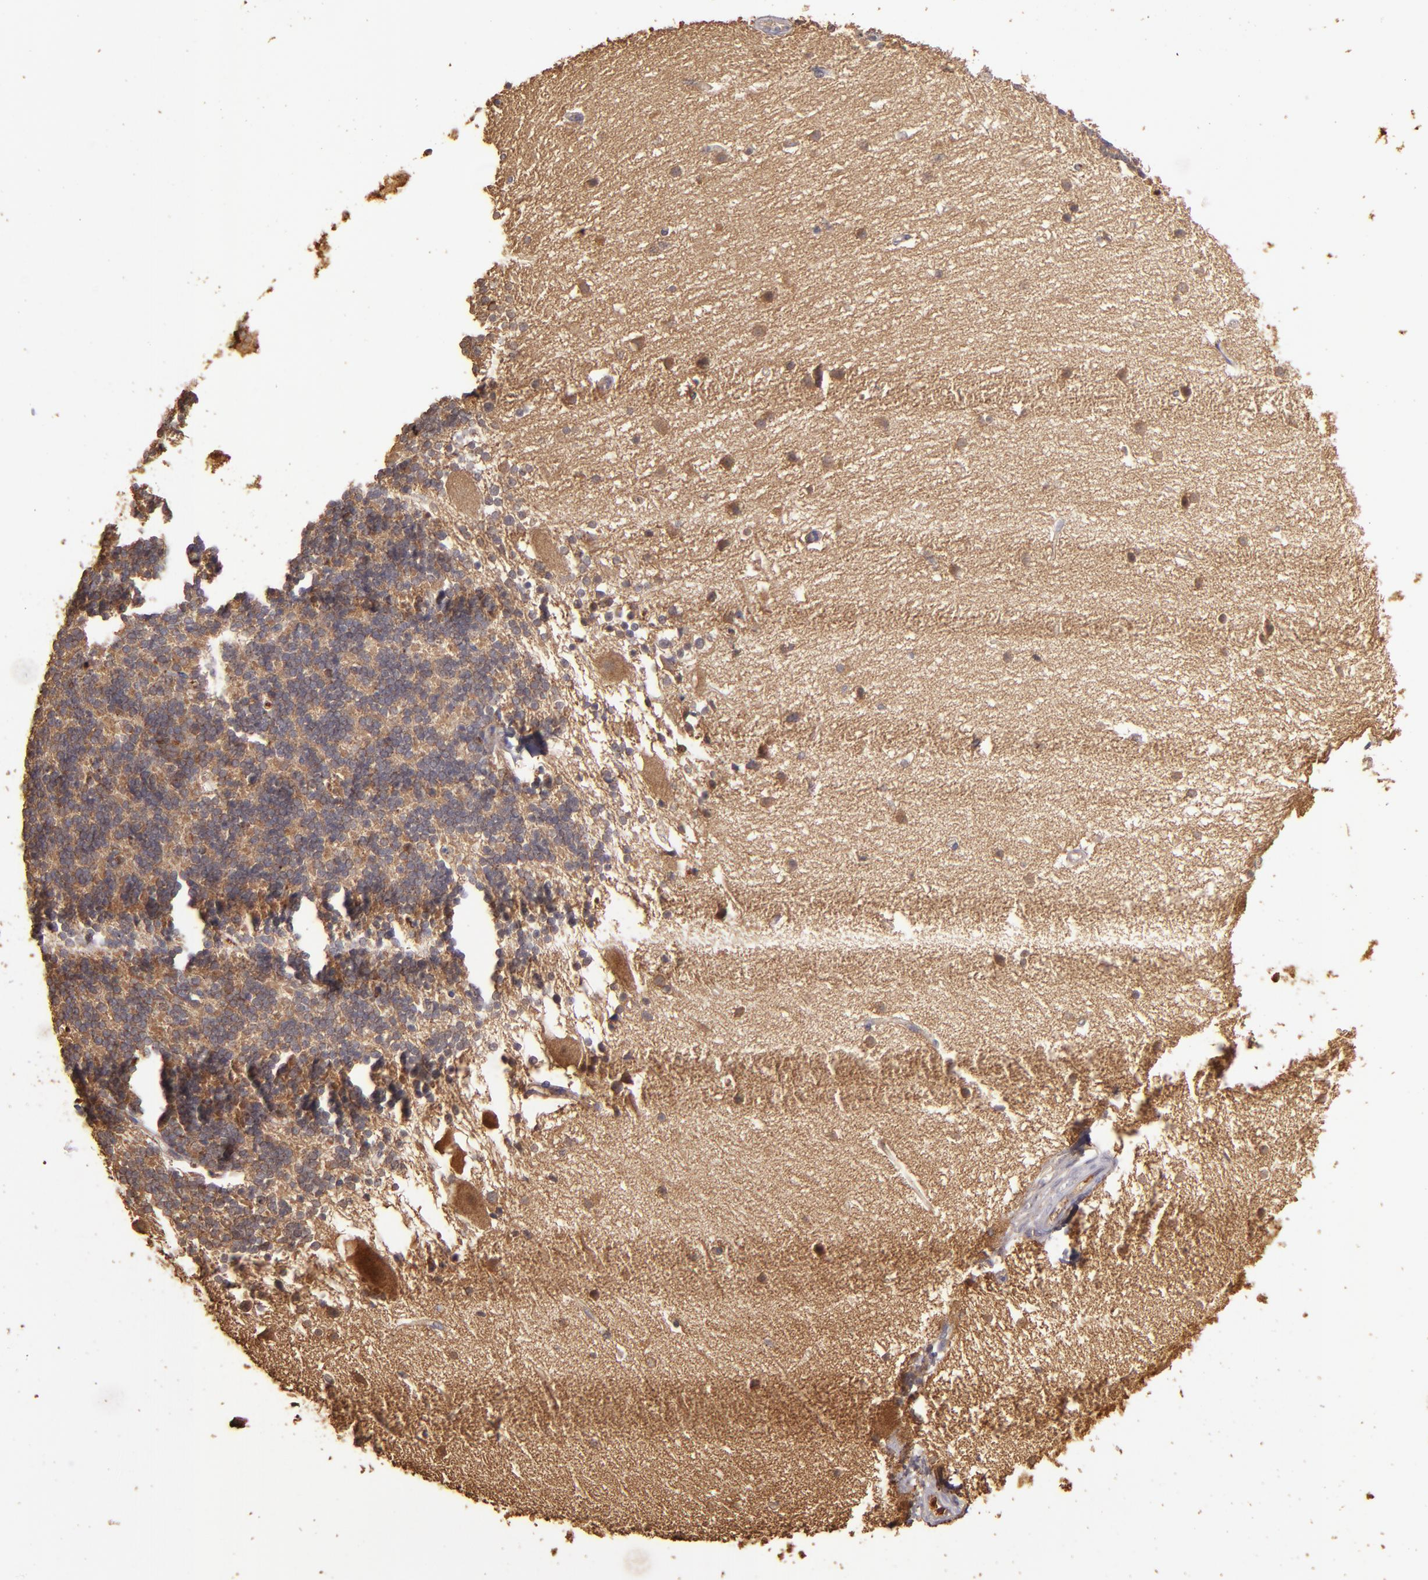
{"staining": {"intensity": "moderate", "quantity": "25%-75%", "location": "cytoplasmic/membranous"}, "tissue": "cerebellum", "cell_type": "Cells in granular layer", "image_type": "normal", "snomed": [{"axis": "morphology", "description": "Normal tissue, NOS"}, {"axis": "topography", "description": "Cerebellum"}], "caption": "Moderate cytoplasmic/membranous protein positivity is seen in about 25%-75% of cells in granular layer in cerebellum. The staining was performed using DAB, with brown indicating positive protein expression. Nuclei are stained blue with hematoxylin.", "gene": "SRRD", "patient": {"sex": "female", "age": 54}}